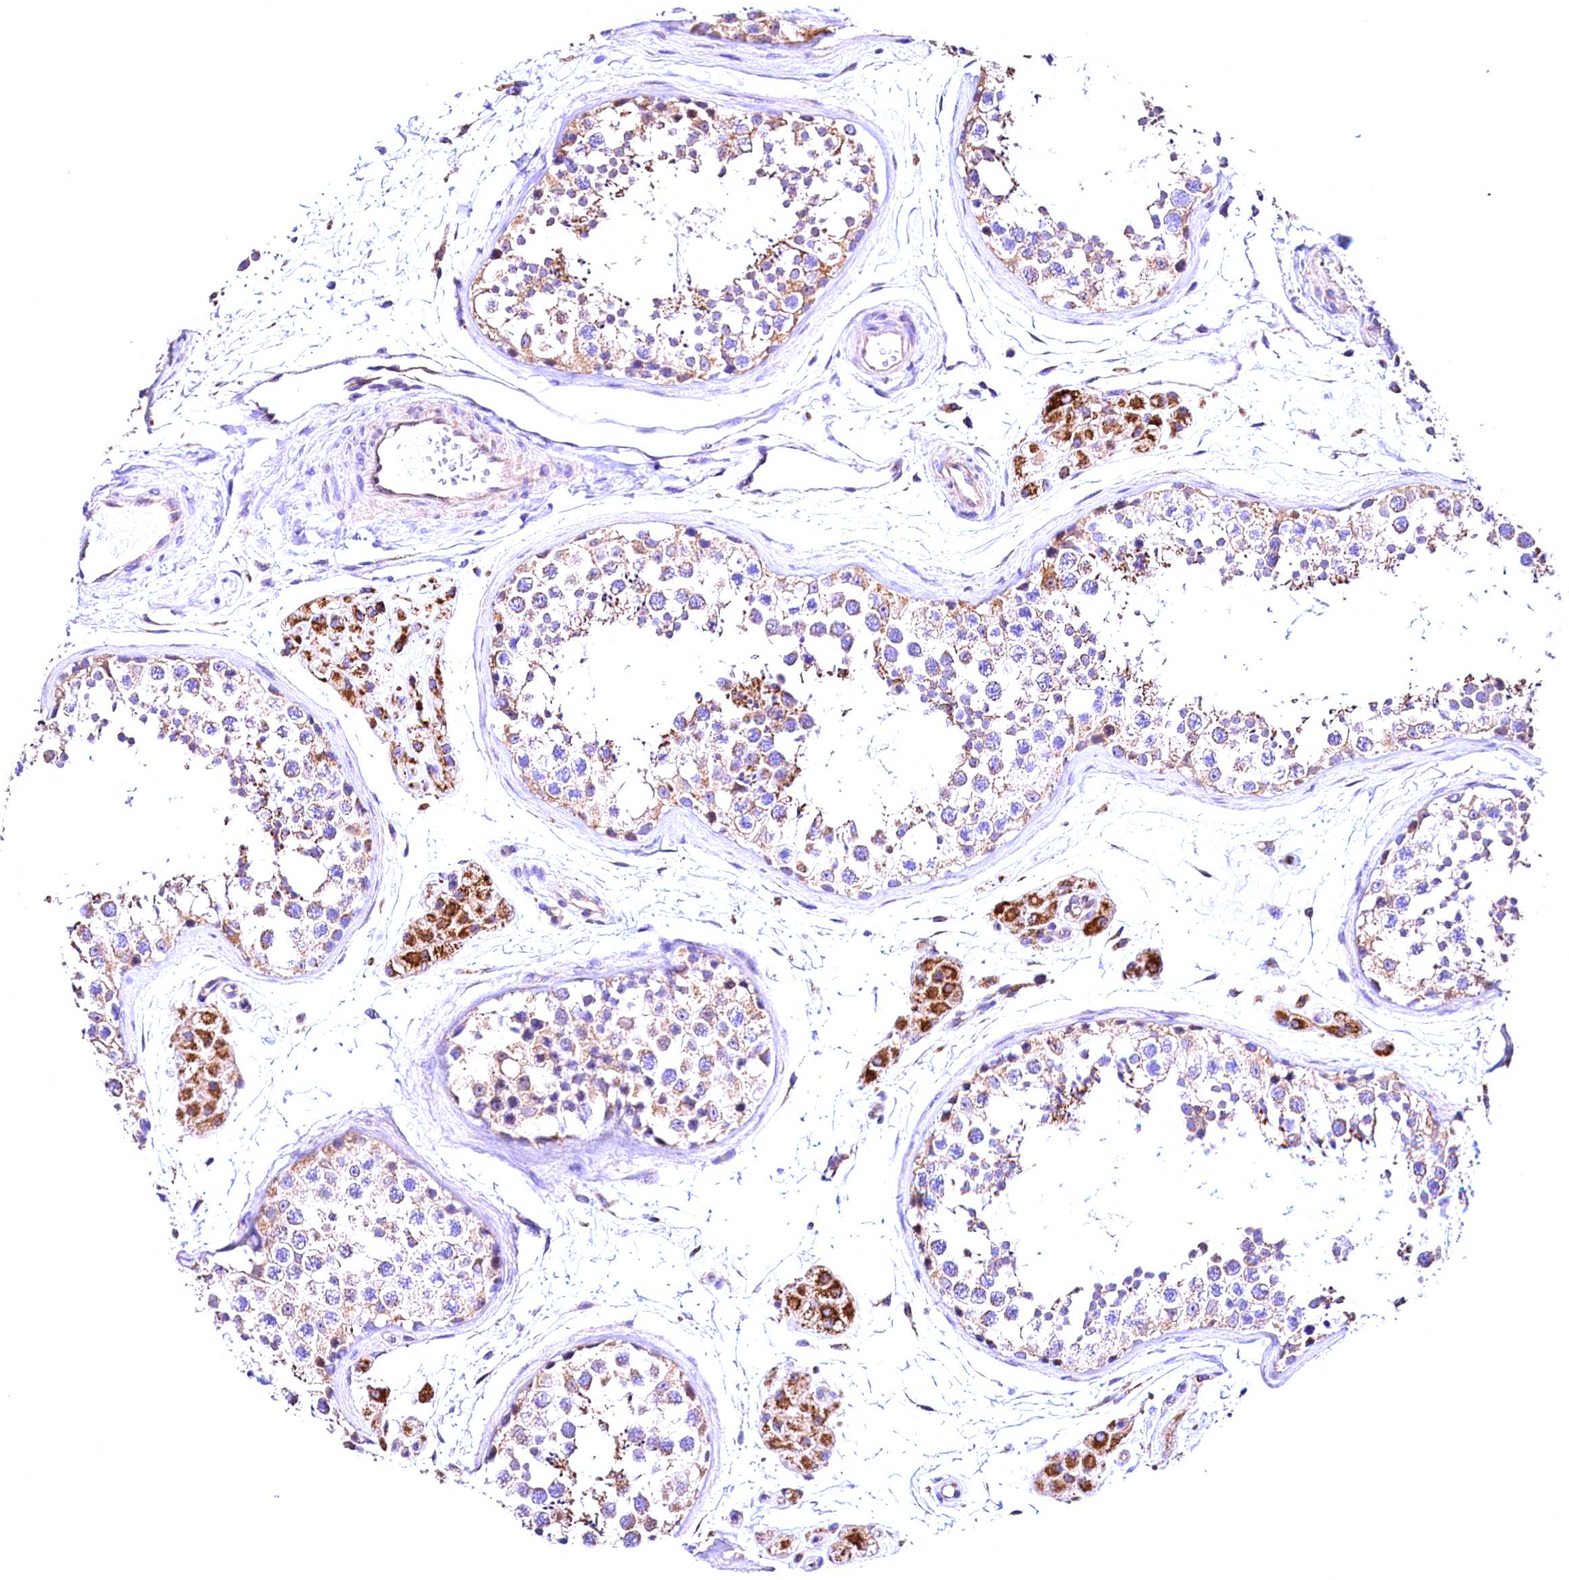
{"staining": {"intensity": "weak", "quantity": "25%-75%", "location": "cytoplasmic/membranous"}, "tissue": "testis", "cell_type": "Cells in seminiferous ducts", "image_type": "normal", "snomed": [{"axis": "morphology", "description": "Normal tissue, NOS"}, {"axis": "topography", "description": "Testis"}], "caption": "This histopathology image exhibits normal testis stained with immunohistochemistry to label a protein in brown. The cytoplasmic/membranous of cells in seminiferous ducts show weak positivity for the protein. Nuclei are counter-stained blue.", "gene": "ACAA2", "patient": {"sex": "male", "age": 56}}